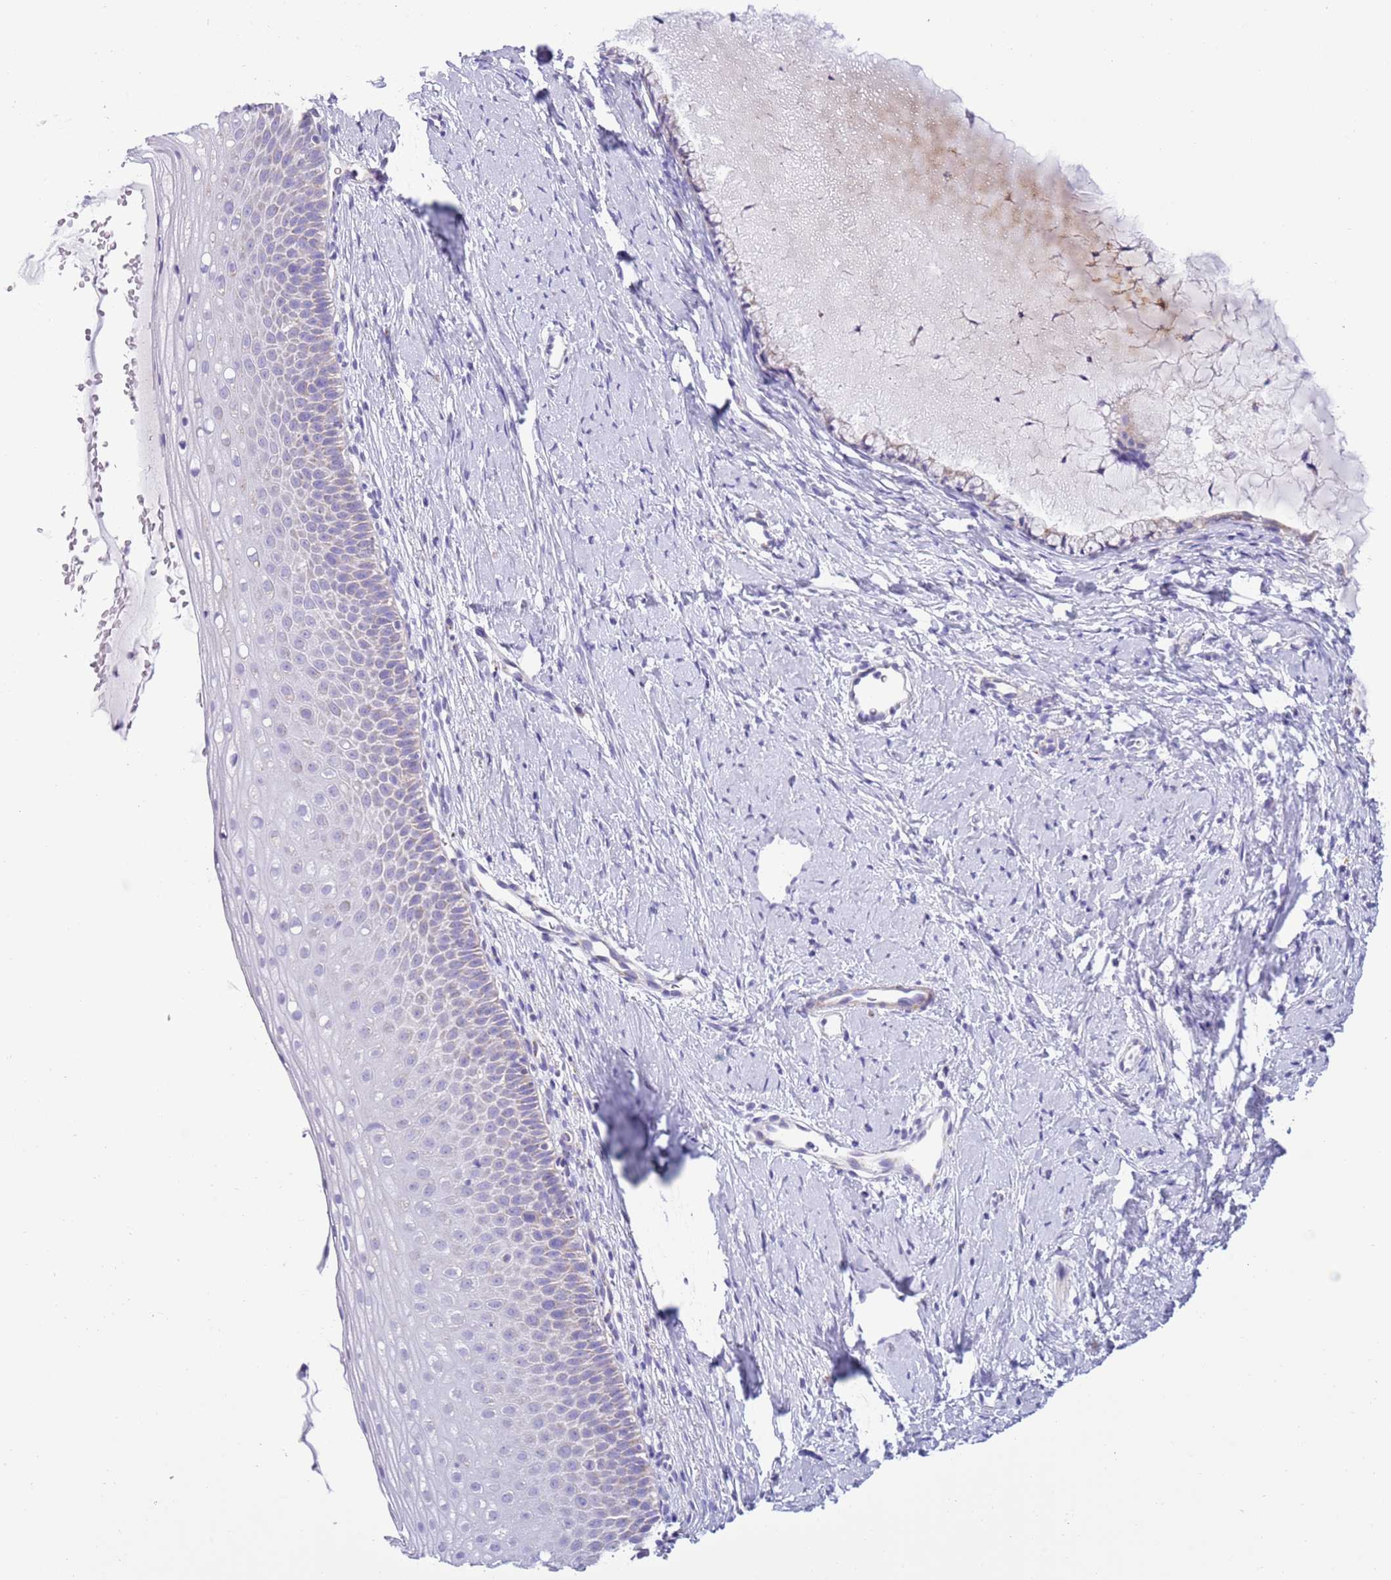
{"staining": {"intensity": "weak", "quantity": "<25%", "location": "cytoplasmic/membranous"}, "tissue": "cervix", "cell_type": "Glandular cells", "image_type": "normal", "snomed": [{"axis": "morphology", "description": "Normal tissue, NOS"}, {"axis": "topography", "description": "Cervix"}], "caption": "This is a micrograph of immunohistochemistry staining of benign cervix, which shows no staining in glandular cells.", "gene": "MOCOS", "patient": {"sex": "female", "age": 57}}